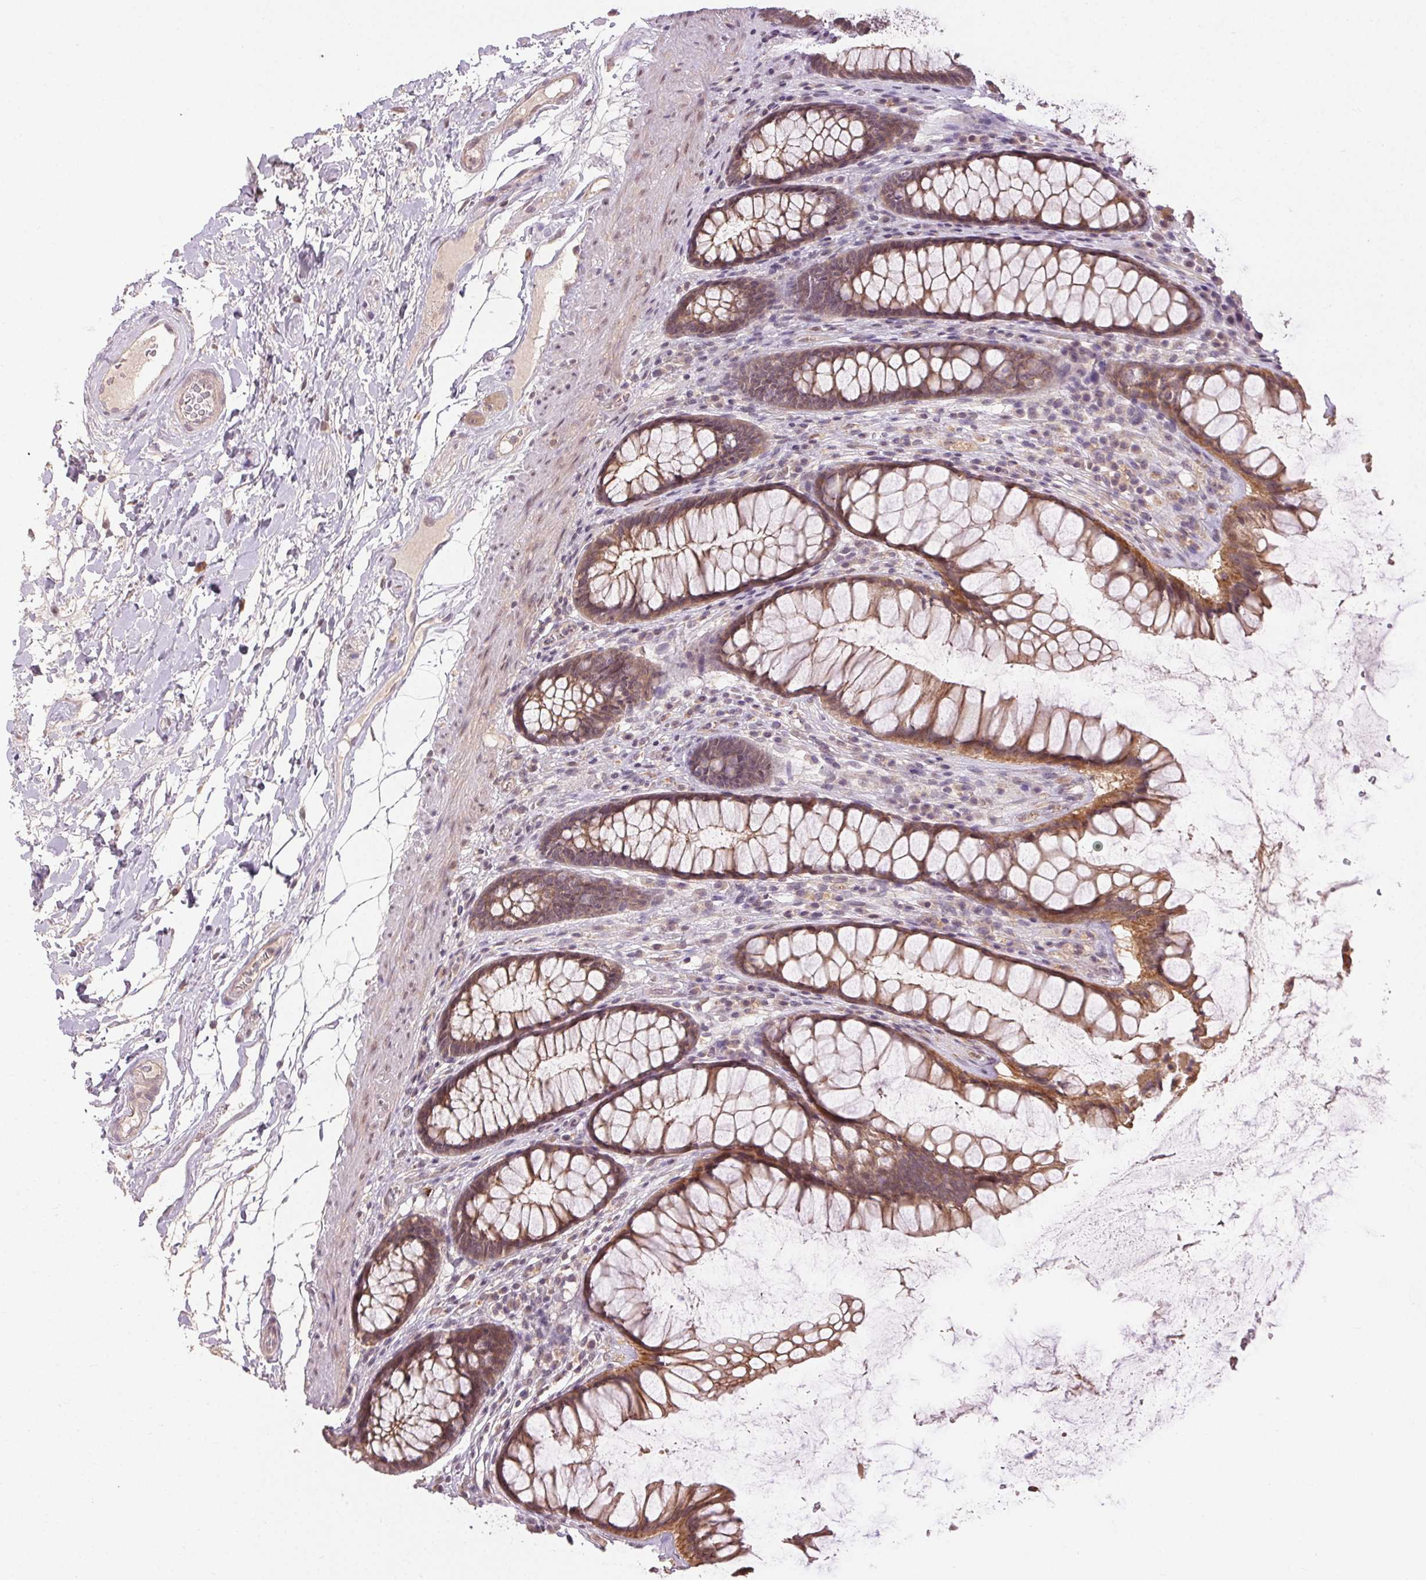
{"staining": {"intensity": "moderate", "quantity": ">75%", "location": "cytoplasmic/membranous"}, "tissue": "rectum", "cell_type": "Glandular cells", "image_type": "normal", "snomed": [{"axis": "morphology", "description": "Normal tissue, NOS"}, {"axis": "topography", "description": "Rectum"}], "caption": "IHC (DAB) staining of benign rectum demonstrates moderate cytoplasmic/membranous protein expression in approximately >75% of glandular cells.", "gene": "ATP1B3", "patient": {"sex": "male", "age": 72}}